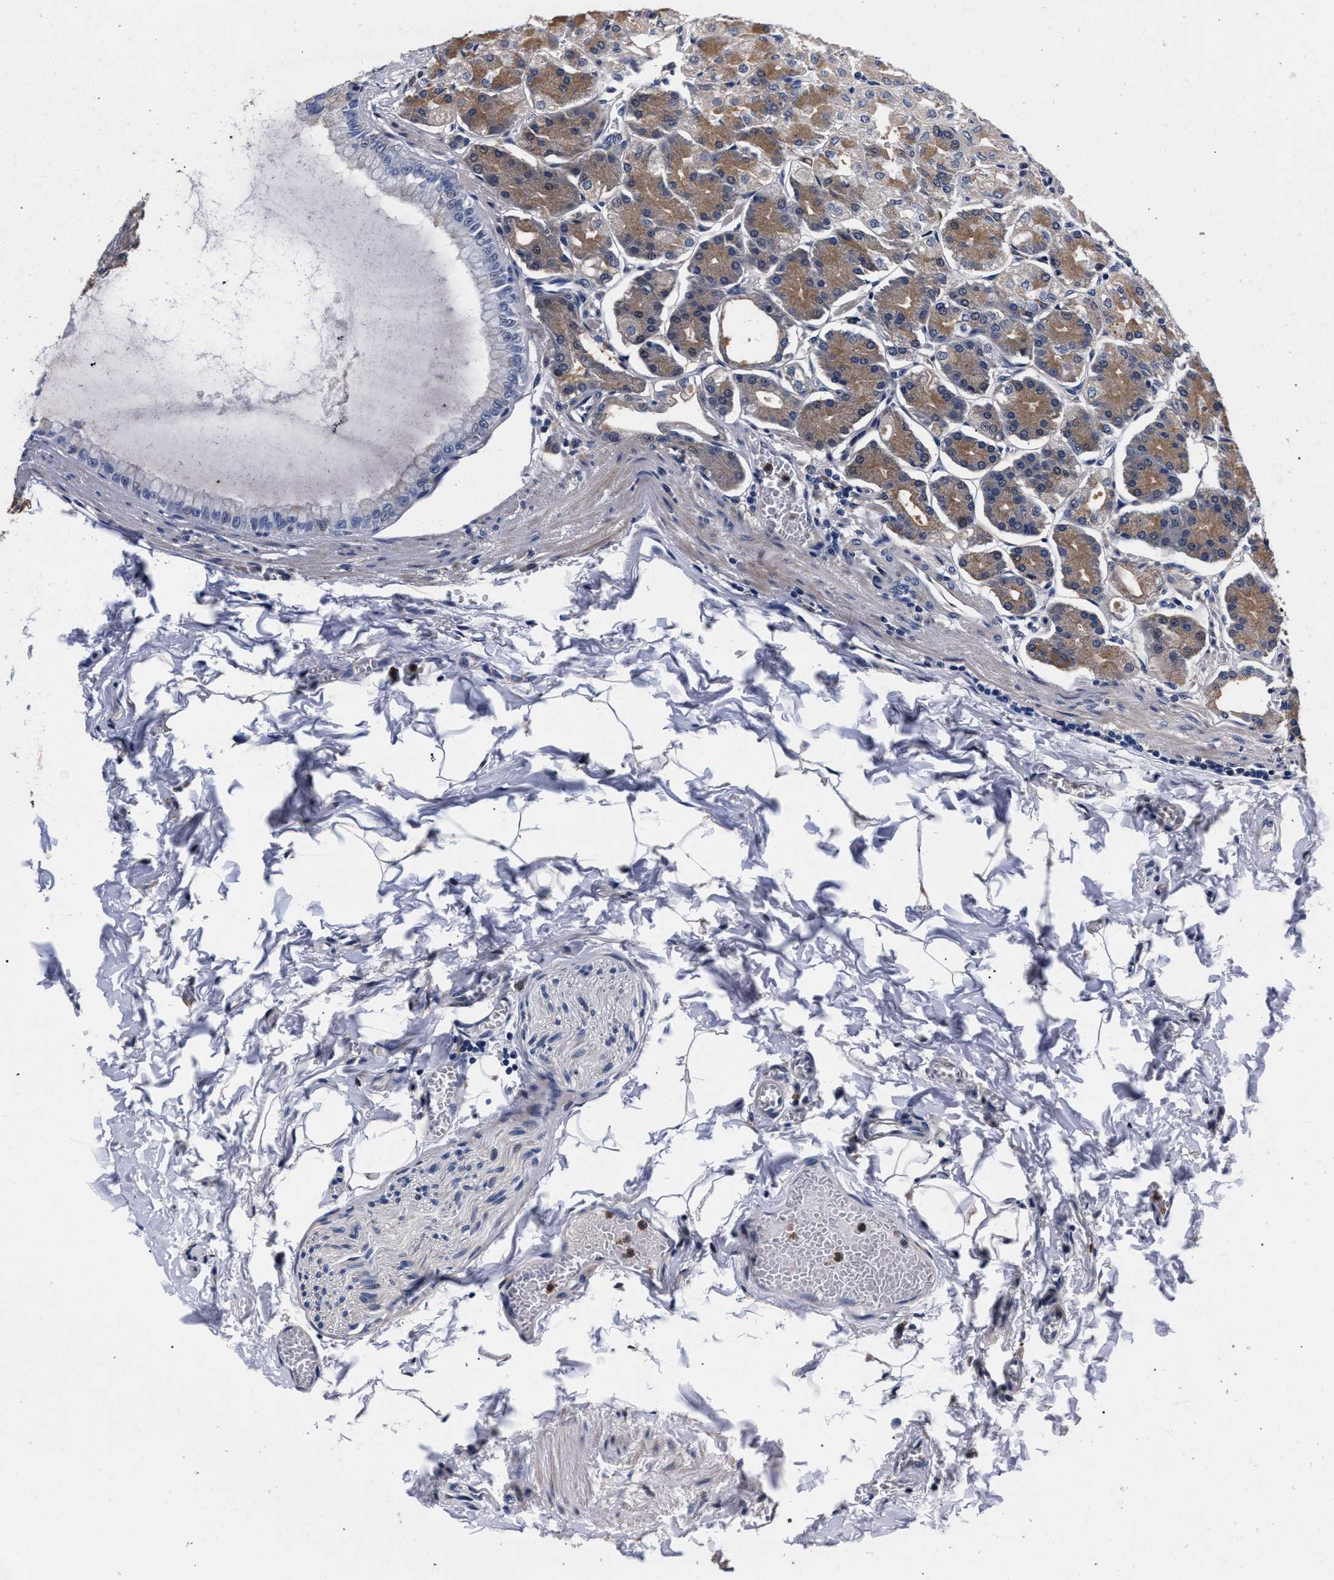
{"staining": {"intensity": "moderate", "quantity": ">75%", "location": "cytoplasmic/membranous"}, "tissue": "stomach", "cell_type": "Glandular cells", "image_type": "normal", "snomed": [{"axis": "morphology", "description": "Normal tissue, NOS"}, {"axis": "topography", "description": "Stomach, lower"}], "caption": "Normal stomach was stained to show a protein in brown. There is medium levels of moderate cytoplasmic/membranous expression in about >75% of glandular cells.", "gene": "ZNF462", "patient": {"sex": "male", "age": 71}}